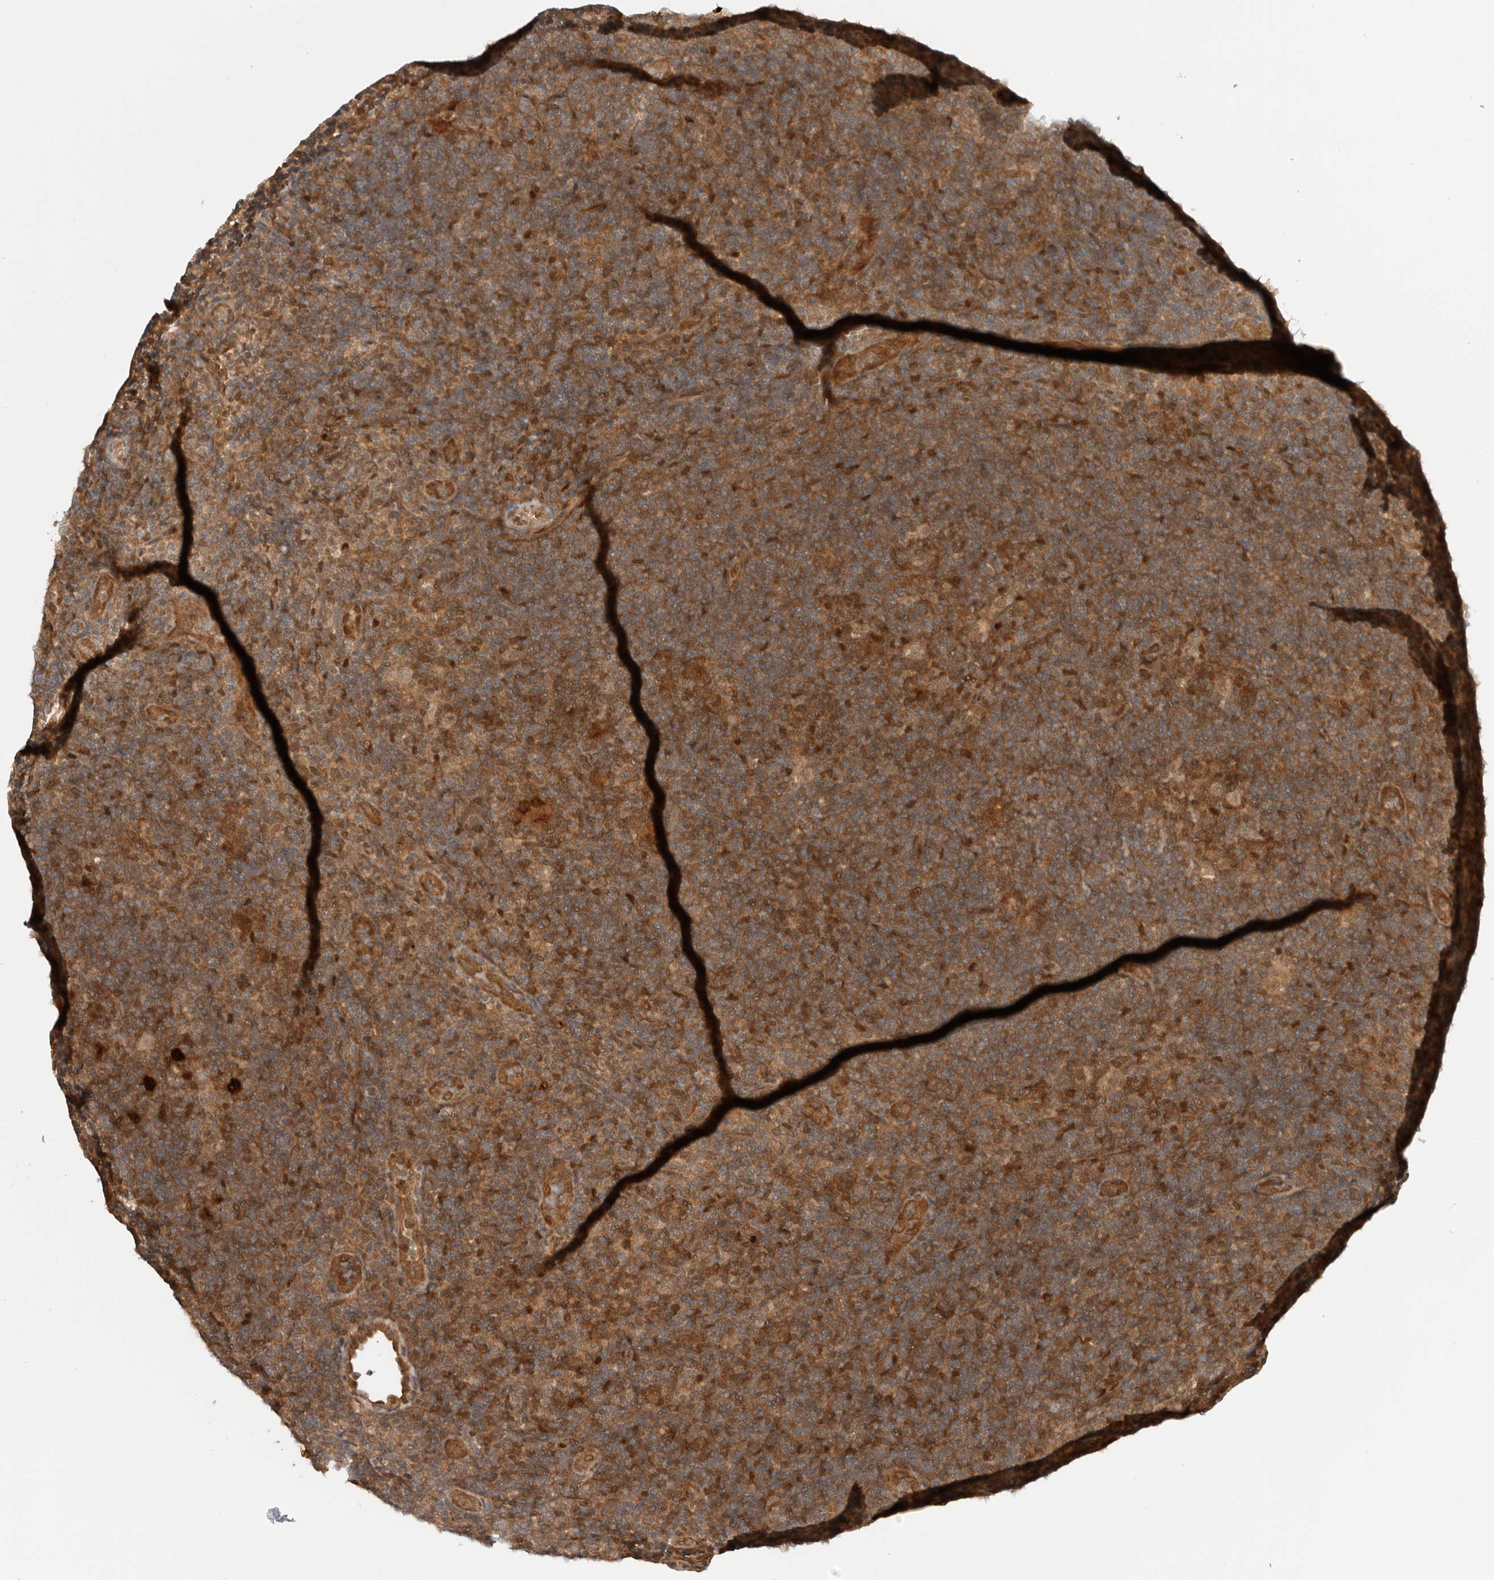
{"staining": {"intensity": "moderate", "quantity": ">75%", "location": "cytoplasmic/membranous"}, "tissue": "lymphoma", "cell_type": "Tumor cells", "image_type": "cancer", "snomed": [{"axis": "morphology", "description": "Hodgkin's disease, NOS"}, {"axis": "topography", "description": "Lymph node"}], "caption": "Human Hodgkin's disease stained for a protein (brown) exhibits moderate cytoplasmic/membranous positive staining in approximately >75% of tumor cells.", "gene": "DCAF8", "patient": {"sex": "female", "age": 57}}